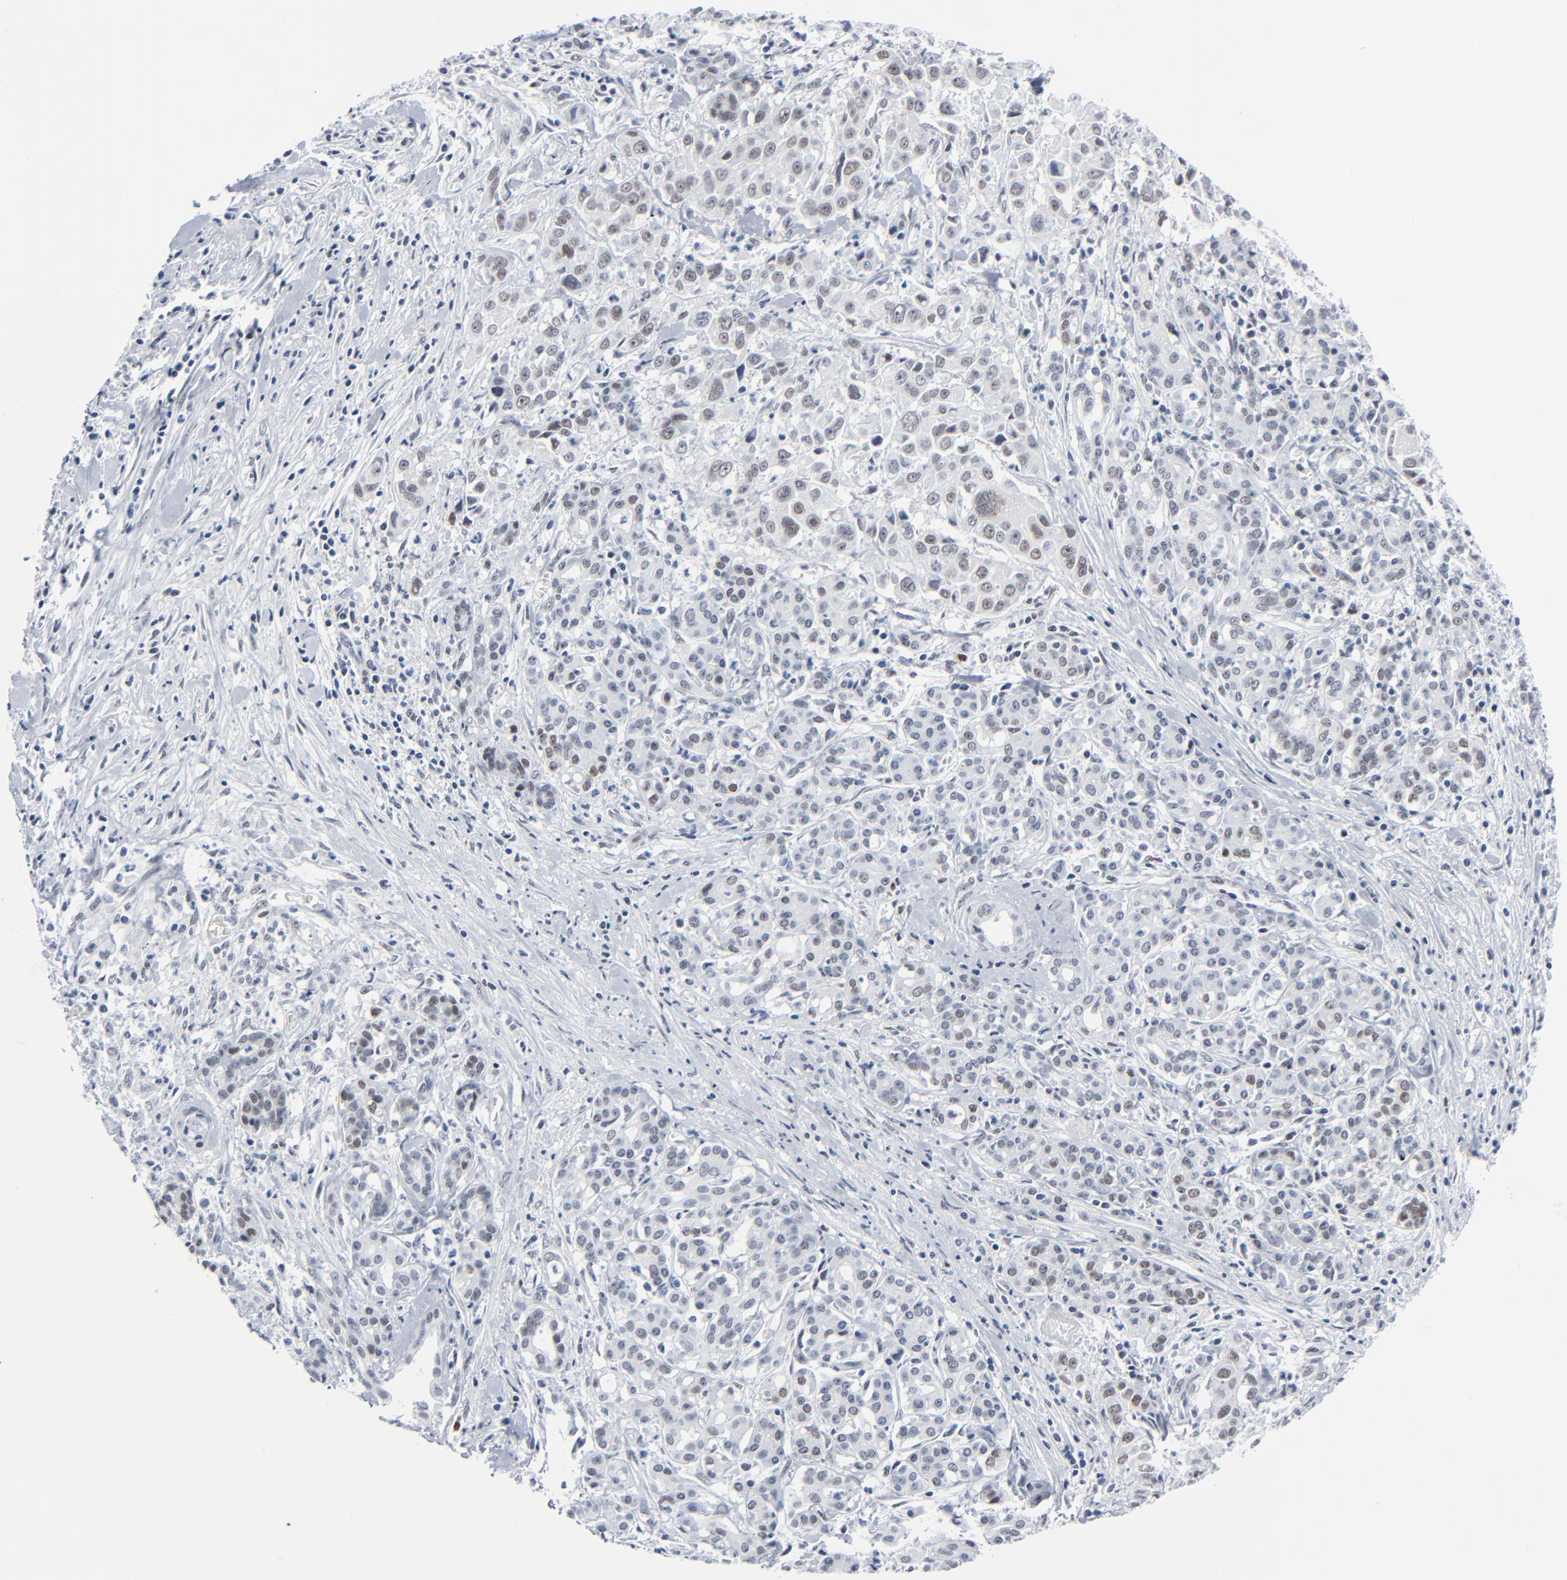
{"staining": {"intensity": "weak", "quantity": "25%-75%", "location": "nuclear"}, "tissue": "pancreatic cancer", "cell_type": "Tumor cells", "image_type": "cancer", "snomed": [{"axis": "morphology", "description": "Adenocarcinoma, NOS"}, {"axis": "topography", "description": "Pancreas"}], "caption": "A photomicrograph of pancreatic cancer (adenocarcinoma) stained for a protein exhibits weak nuclear brown staining in tumor cells. The protein of interest is shown in brown color, while the nuclei are stained blue.", "gene": "SIRT1", "patient": {"sex": "female", "age": 52}}